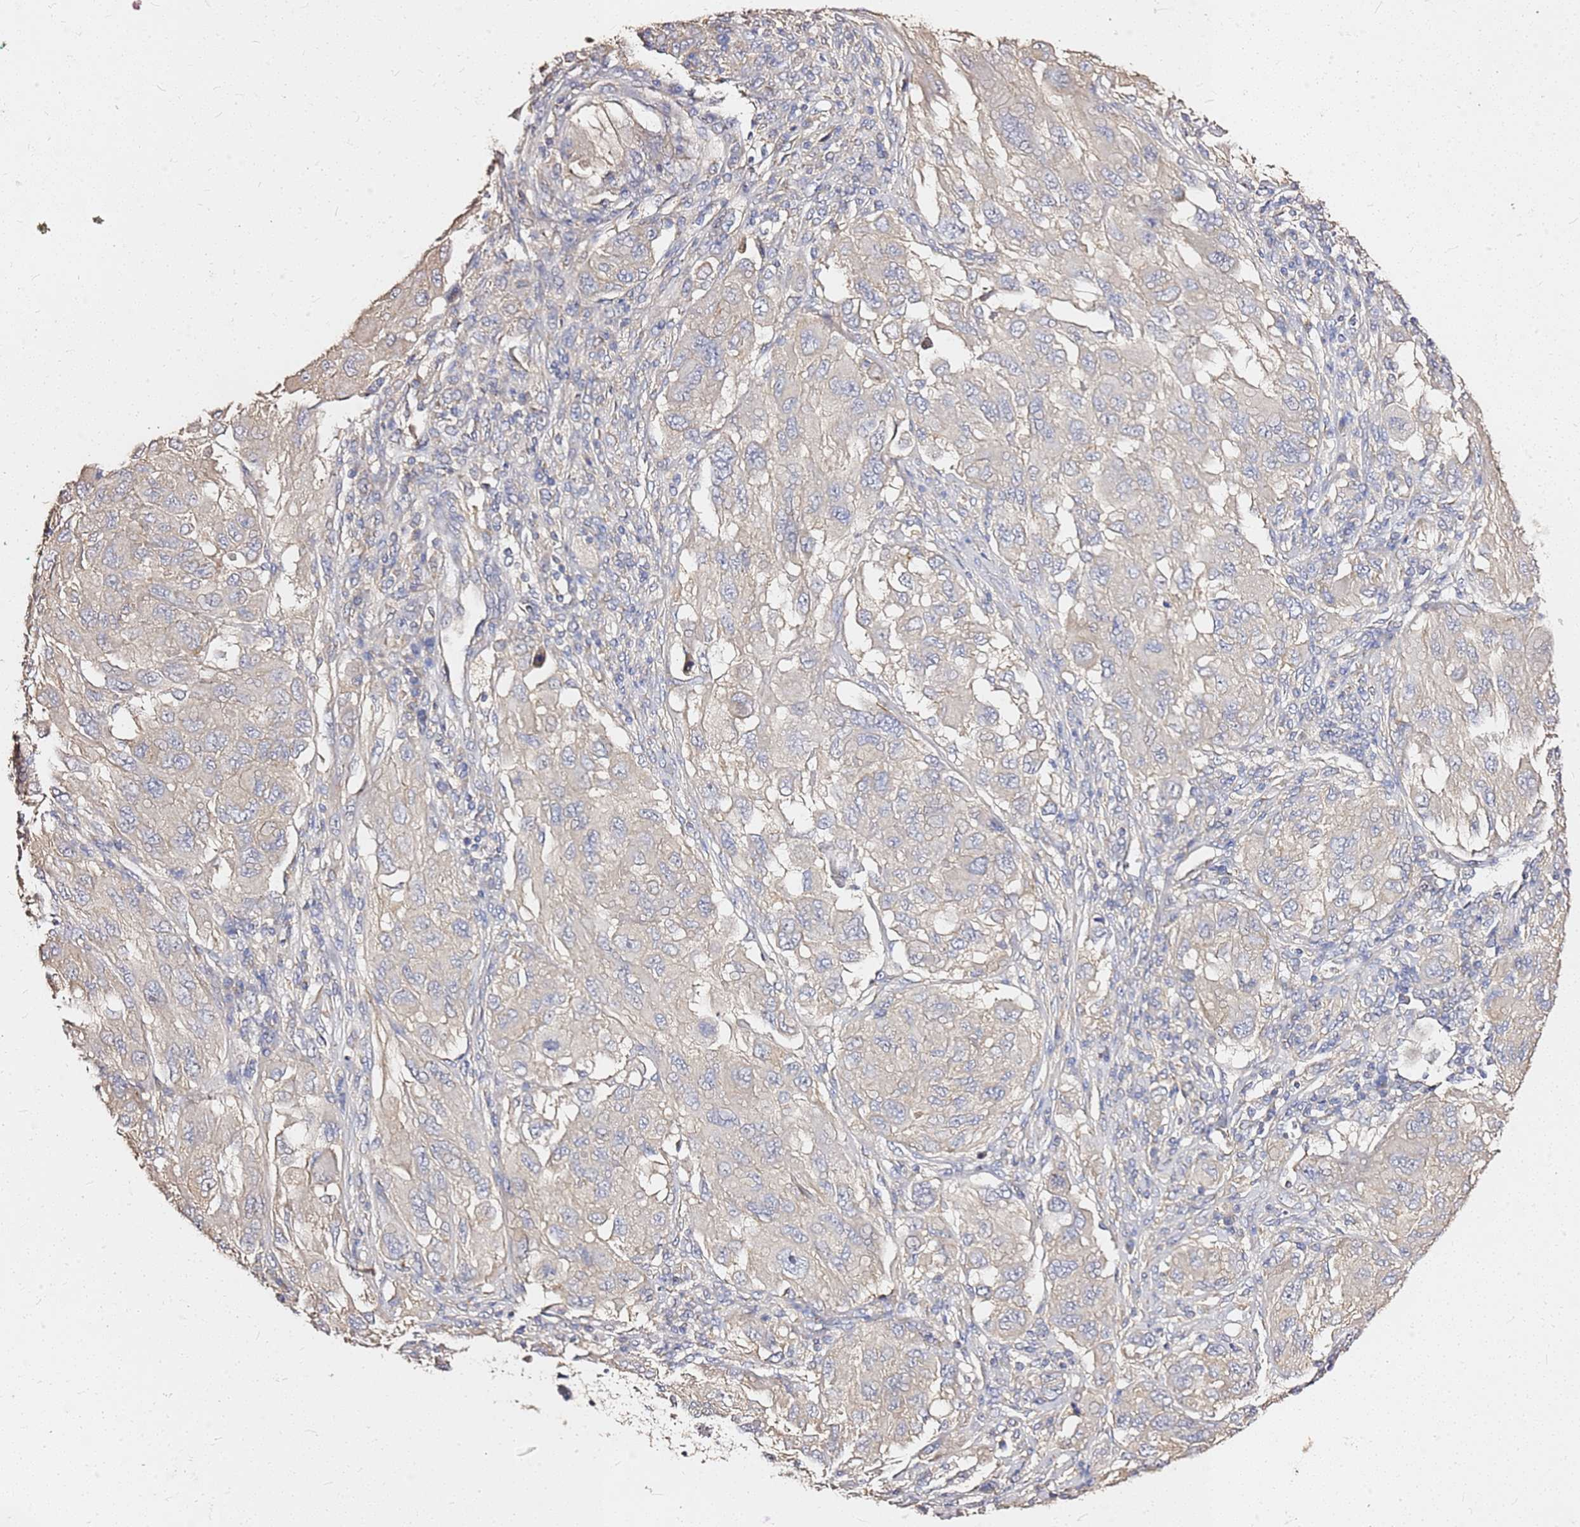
{"staining": {"intensity": "negative", "quantity": "none", "location": "none"}, "tissue": "melanoma", "cell_type": "Tumor cells", "image_type": "cancer", "snomed": [{"axis": "morphology", "description": "Malignant melanoma, NOS"}, {"axis": "topography", "description": "Skin"}], "caption": "This is a photomicrograph of immunohistochemistry staining of malignant melanoma, which shows no positivity in tumor cells.", "gene": "EXD3", "patient": {"sex": "female", "age": 91}}